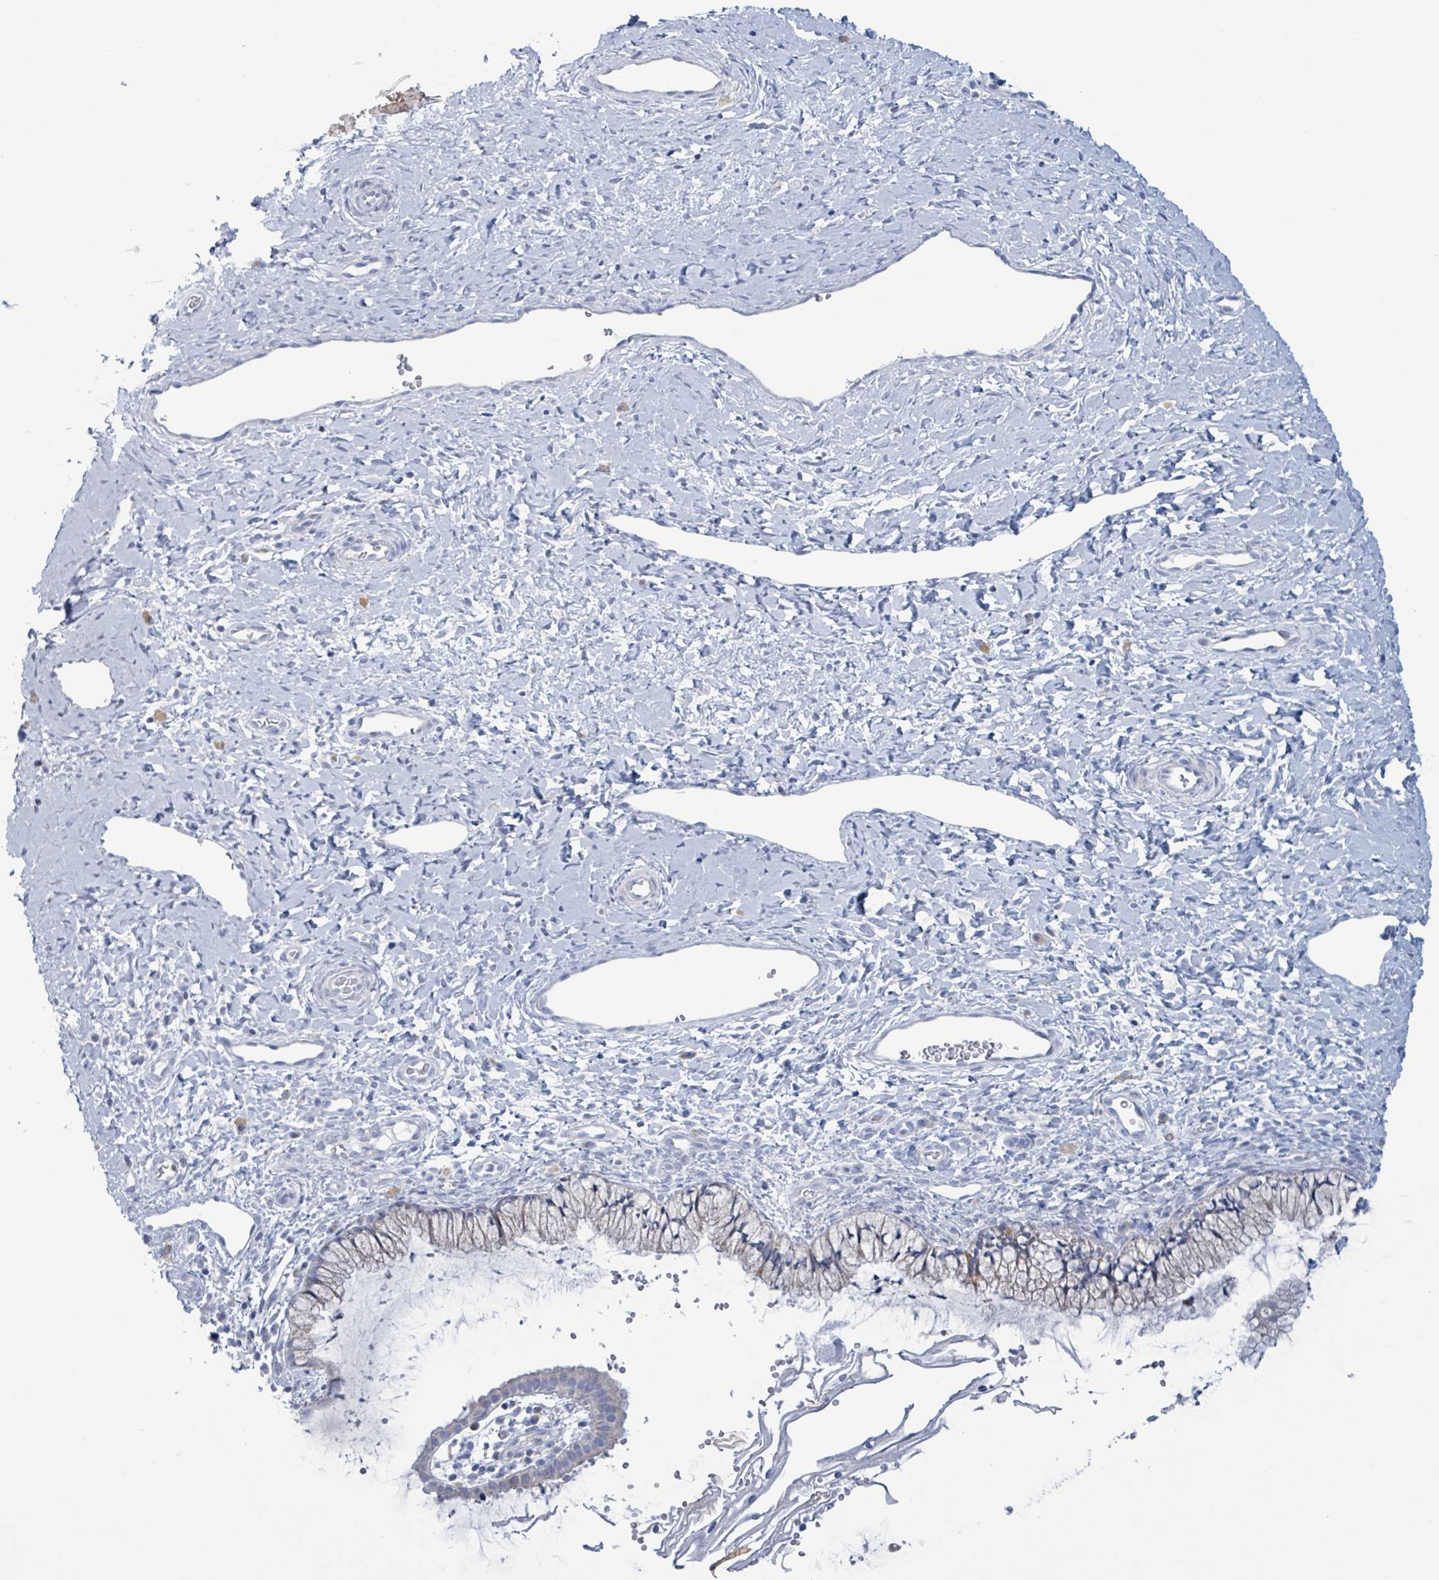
{"staining": {"intensity": "negative", "quantity": "none", "location": "none"}, "tissue": "cervix", "cell_type": "Glandular cells", "image_type": "normal", "snomed": [{"axis": "morphology", "description": "Normal tissue, NOS"}, {"axis": "topography", "description": "Cervix"}], "caption": "An image of human cervix is negative for staining in glandular cells. (DAB IHC visualized using brightfield microscopy, high magnification).", "gene": "AKR1C4", "patient": {"sex": "female", "age": 36}}